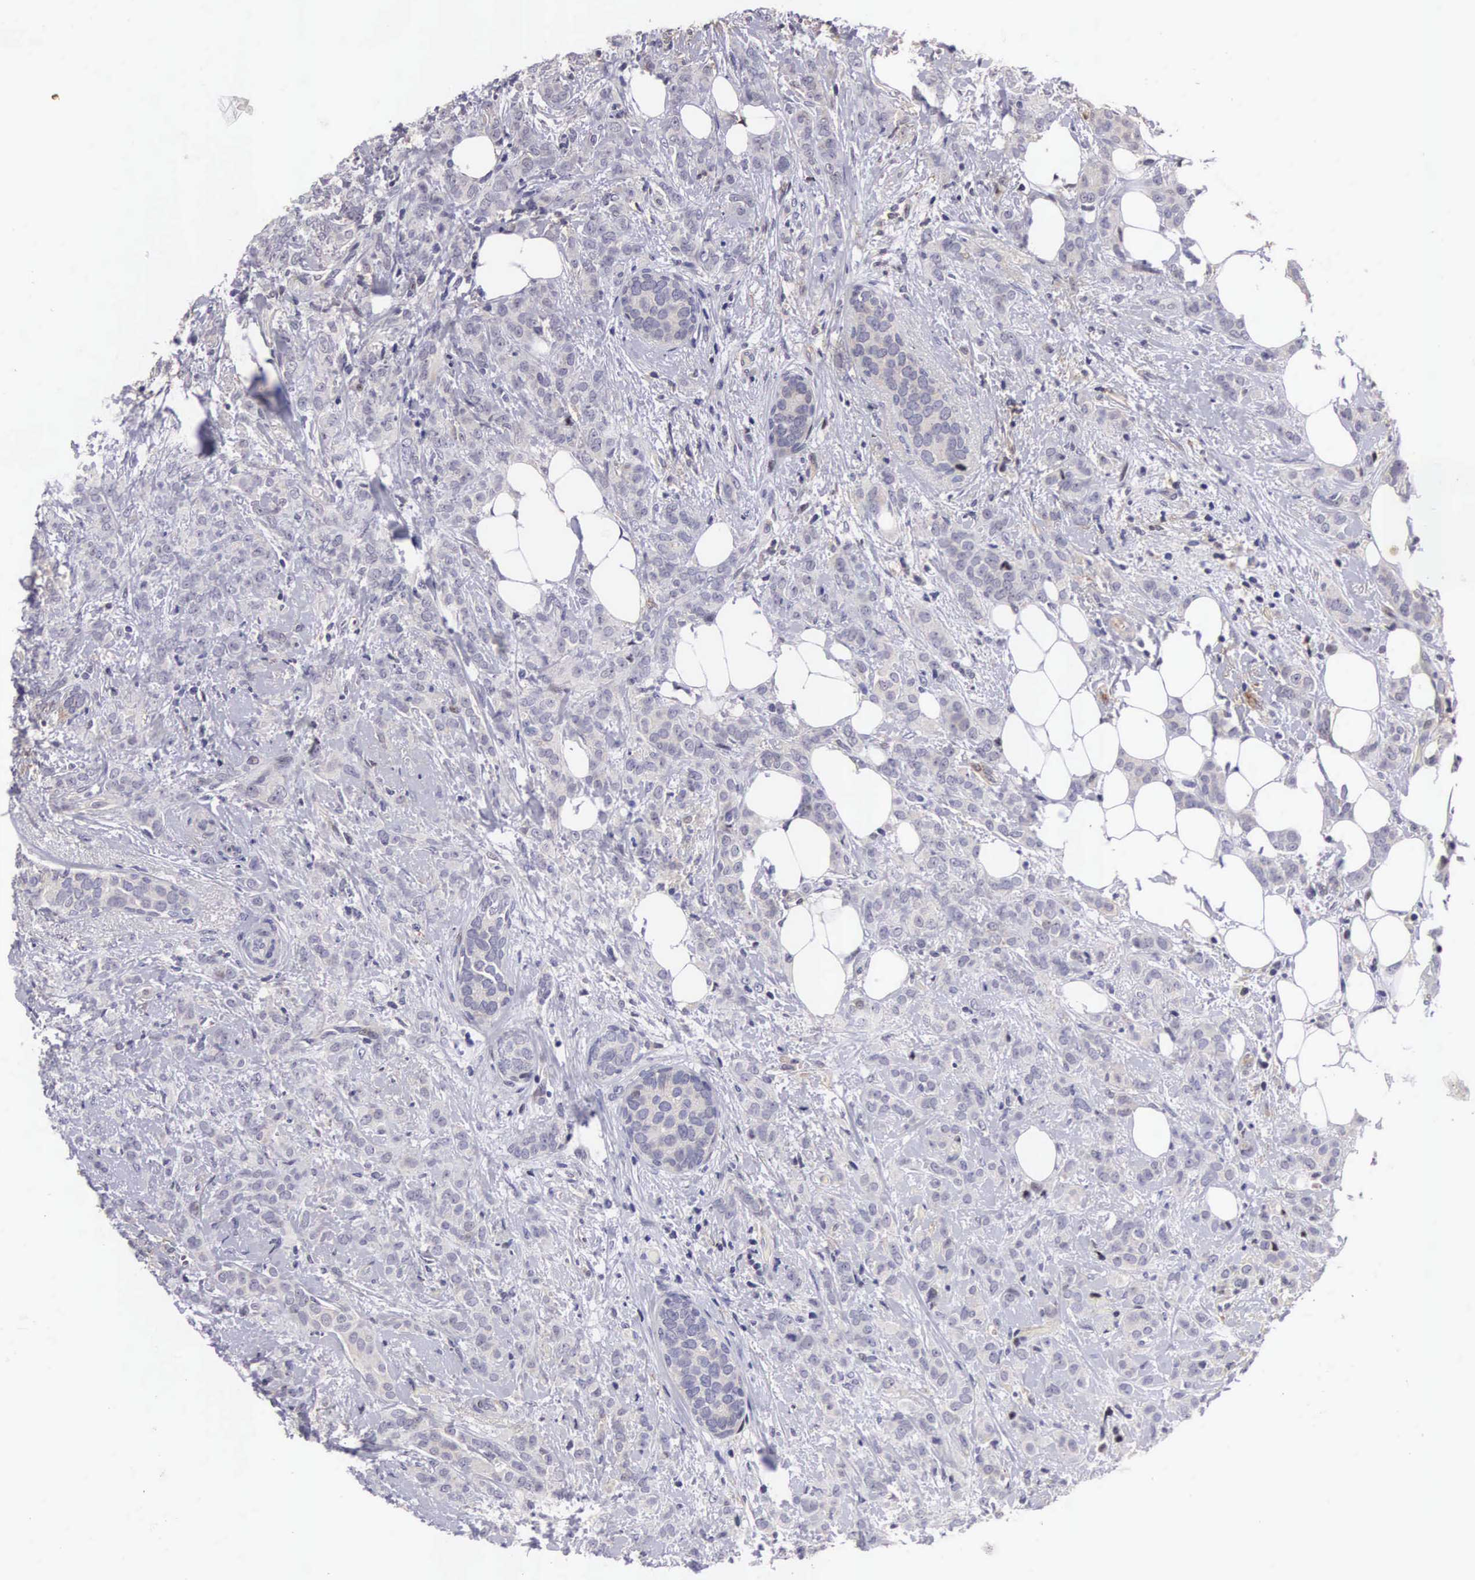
{"staining": {"intensity": "weak", "quantity": "<25%", "location": "cytoplasmic/membranous"}, "tissue": "breast cancer", "cell_type": "Tumor cells", "image_type": "cancer", "snomed": [{"axis": "morphology", "description": "Duct carcinoma"}, {"axis": "topography", "description": "Breast"}], "caption": "A histopathology image of breast cancer (infiltrating ductal carcinoma) stained for a protein demonstrates no brown staining in tumor cells.", "gene": "EMID1", "patient": {"sex": "female", "age": 53}}